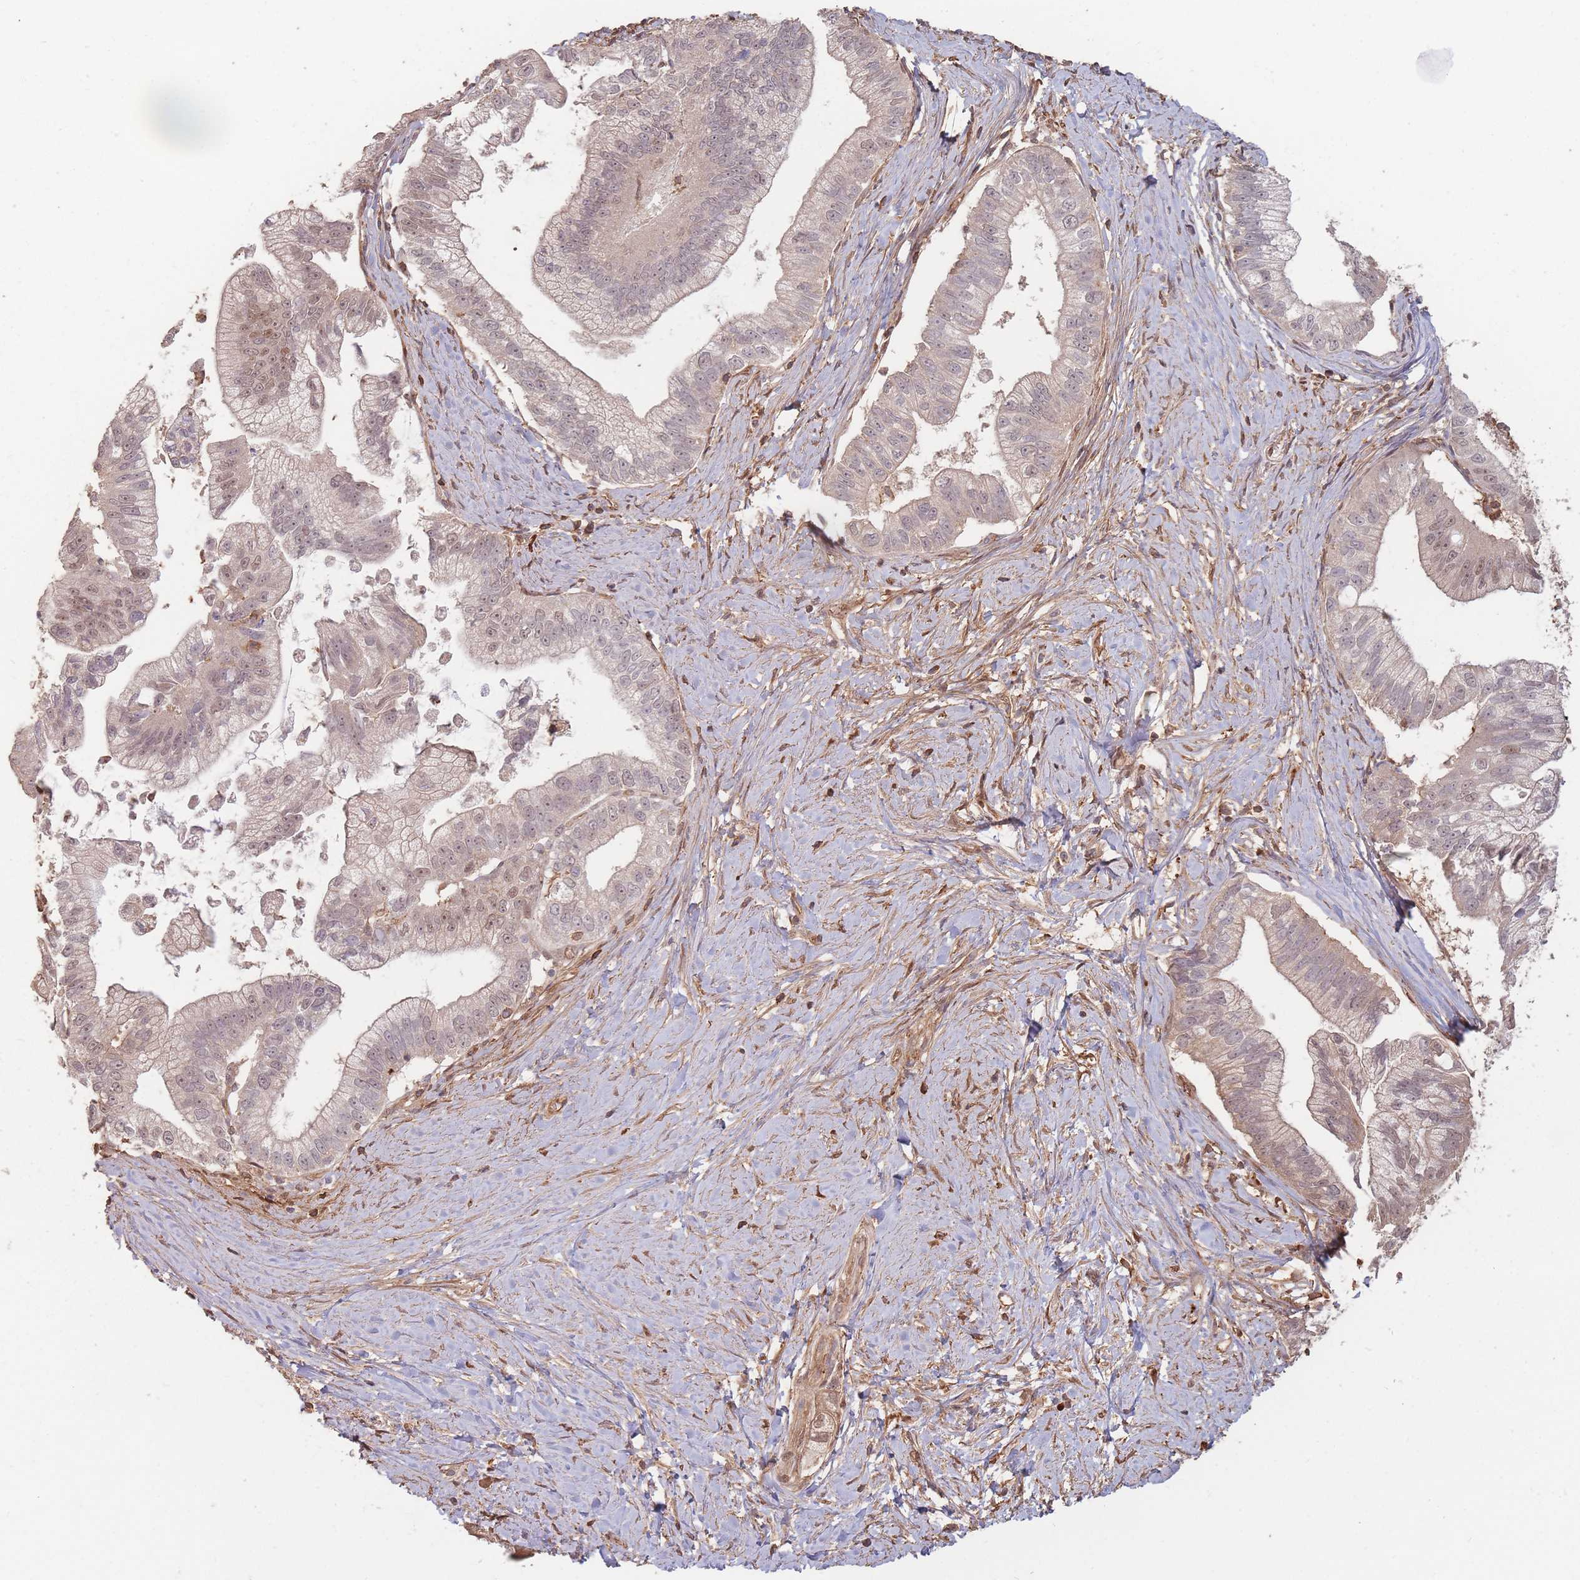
{"staining": {"intensity": "moderate", "quantity": "<25%", "location": "cytoplasmic/membranous"}, "tissue": "pancreatic cancer", "cell_type": "Tumor cells", "image_type": "cancer", "snomed": [{"axis": "morphology", "description": "Adenocarcinoma, NOS"}, {"axis": "topography", "description": "Pancreas"}], "caption": "Pancreatic cancer stained with immunohistochemistry exhibits moderate cytoplasmic/membranous positivity in about <25% of tumor cells.", "gene": "PLS3", "patient": {"sex": "male", "age": 70}}